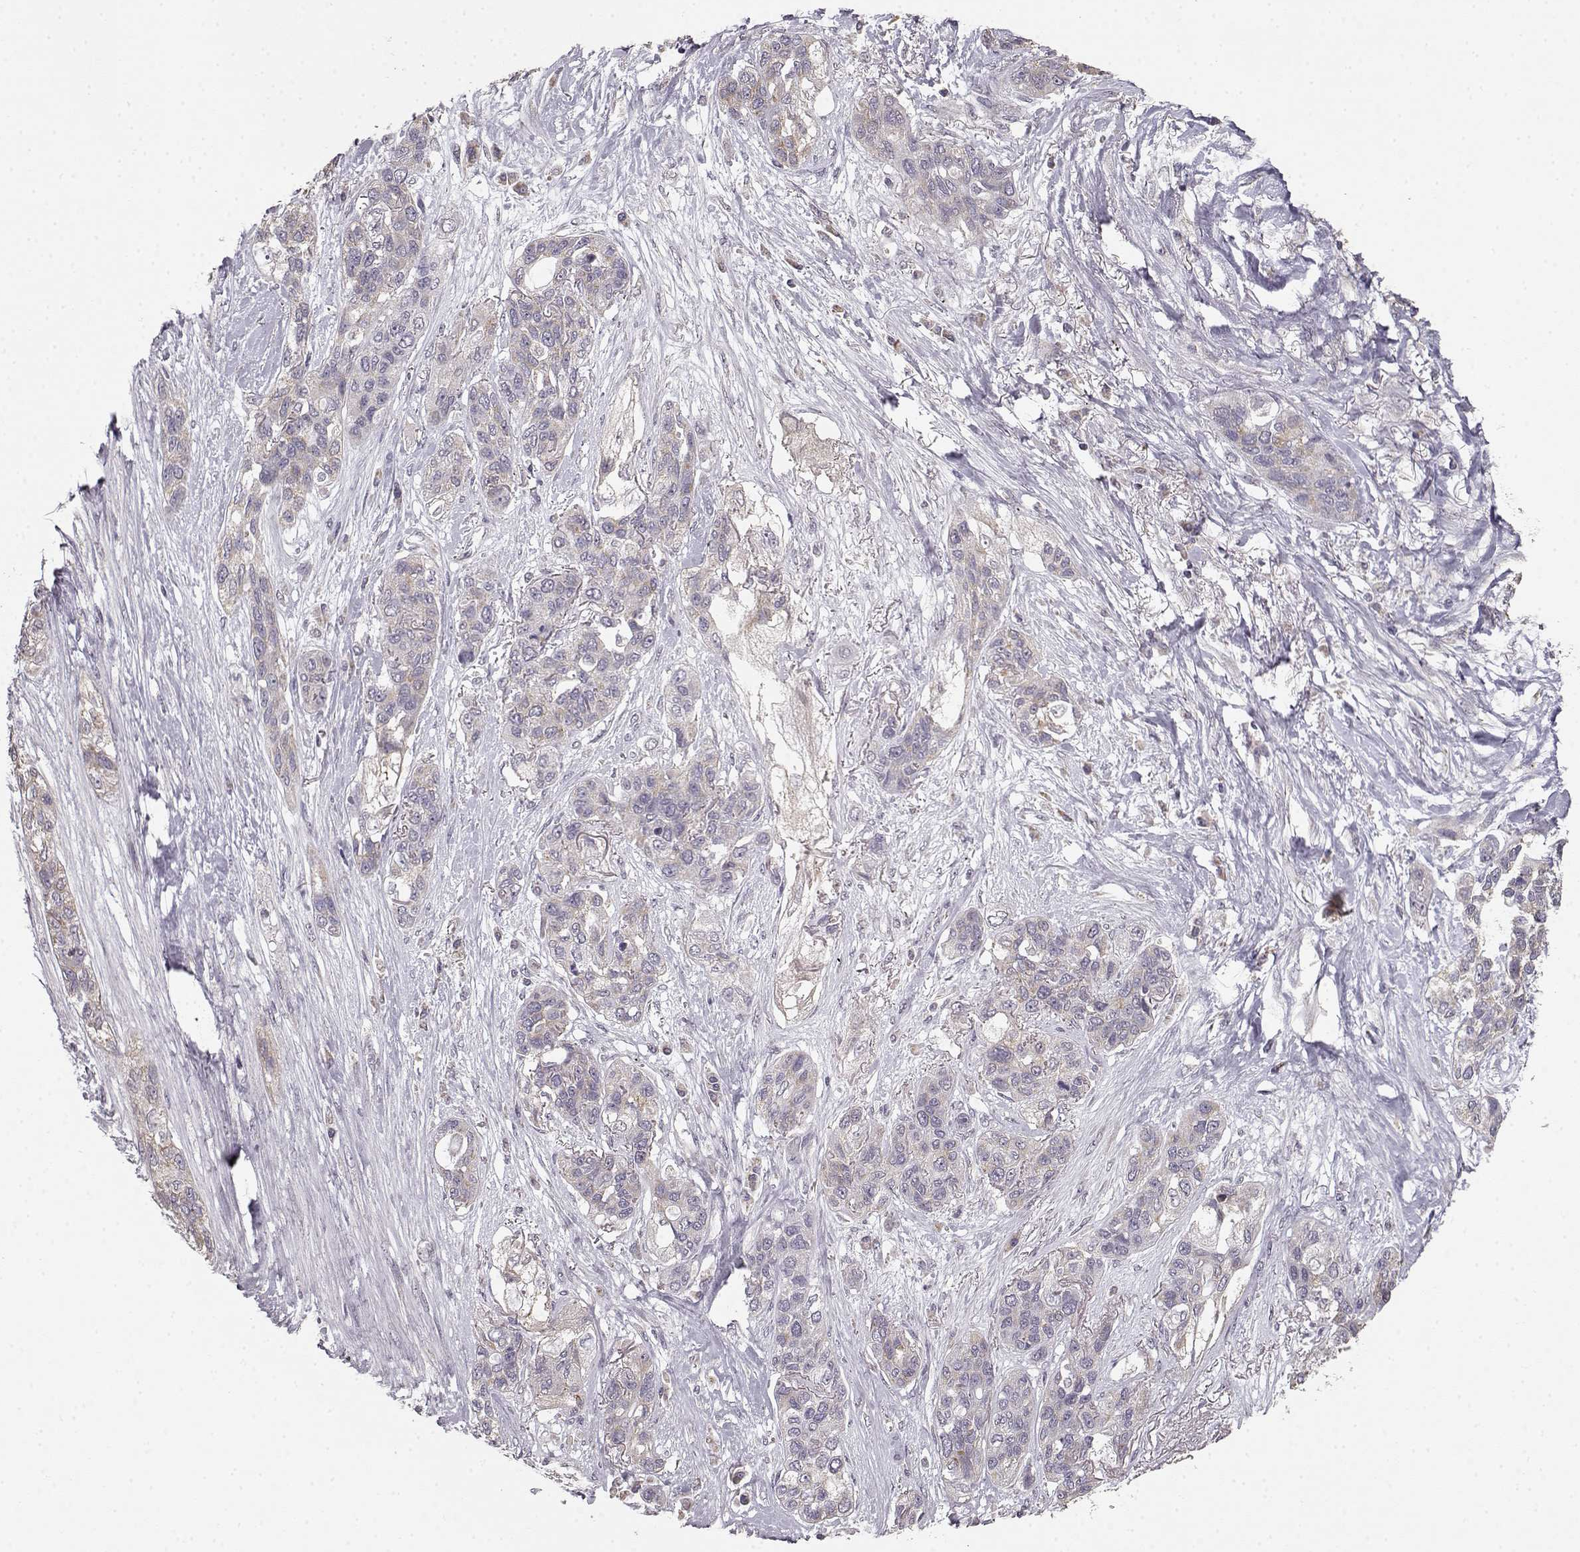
{"staining": {"intensity": "negative", "quantity": "none", "location": "none"}, "tissue": "lung cancer", "cell_type": "Tumor cells", "image_type": "cancer", "snomed": [{"axis": "morphology", "description": "Squamous cell carcinoma, NOS"}, {"axis": "topography", "description": "Lung"}], "caption": "Lung squamous cell carcinoma was stained to show a protein in brown. There is no significant positivity in tumor cells. (Brightfield microscopy of DAB (3,3'-diaminobenzidine) IHC at high magnification).", "gene": "BACH2", "patient": {"sex": "female", "age": 70}}